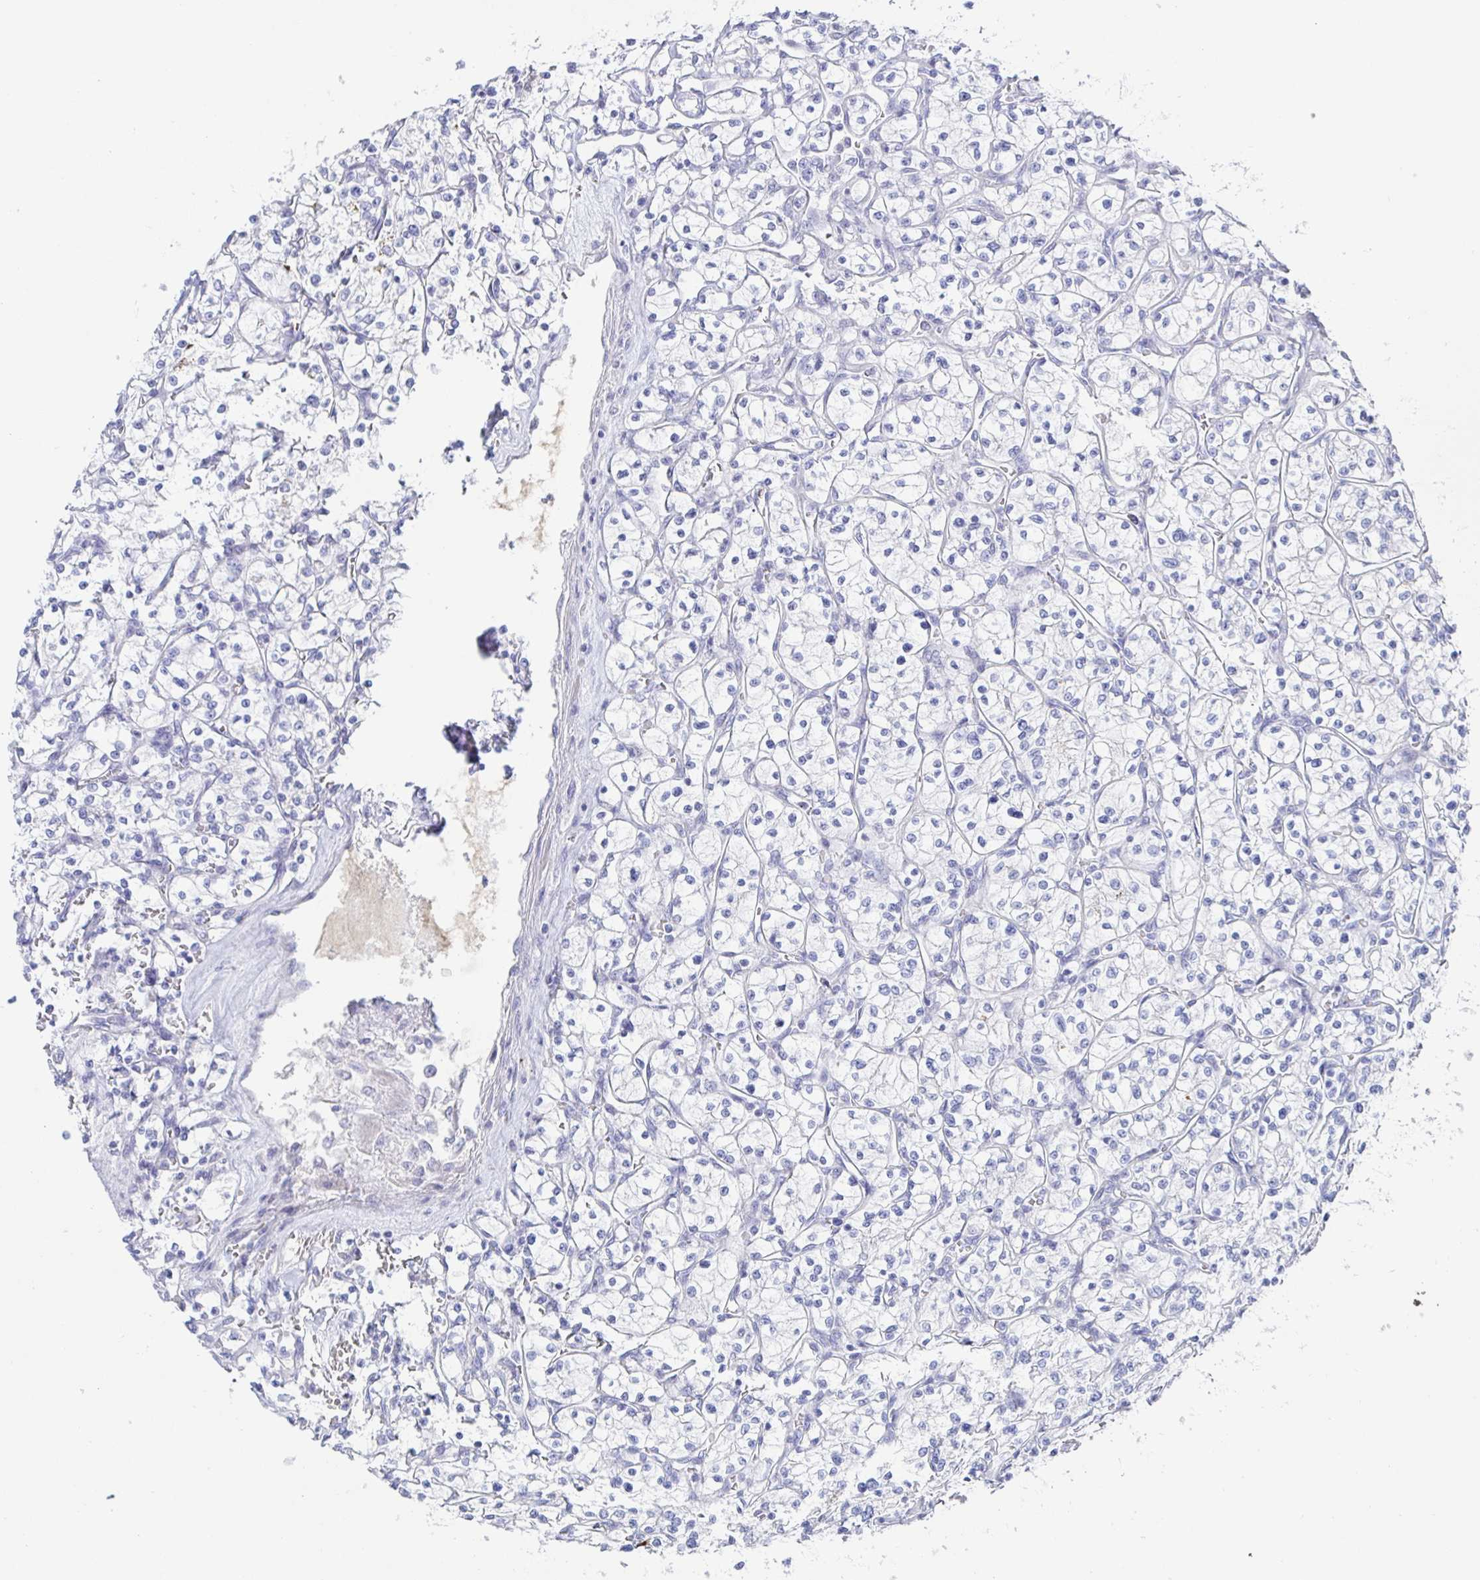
{"staining": {"intensity": "negative", "quantity": "none", "location": "none"}, "tissue": "renal cancer", "cell_type": "Tumor cells", "image_type": "cancer", "snomed": [{"axis": "morphology", "description": "Adenocarcinoma, NOS"}, {"axis": "topography", "description": "Kidney"}], "caption": "High power microscopy histopathology image of an immunohistochemistry (IHC) micrograph of renal adenocarcinoma, revealing no significant positivity in tumor cells.", "gene": "SIAH3", "patient": {"sex": "female", "age": 64}}